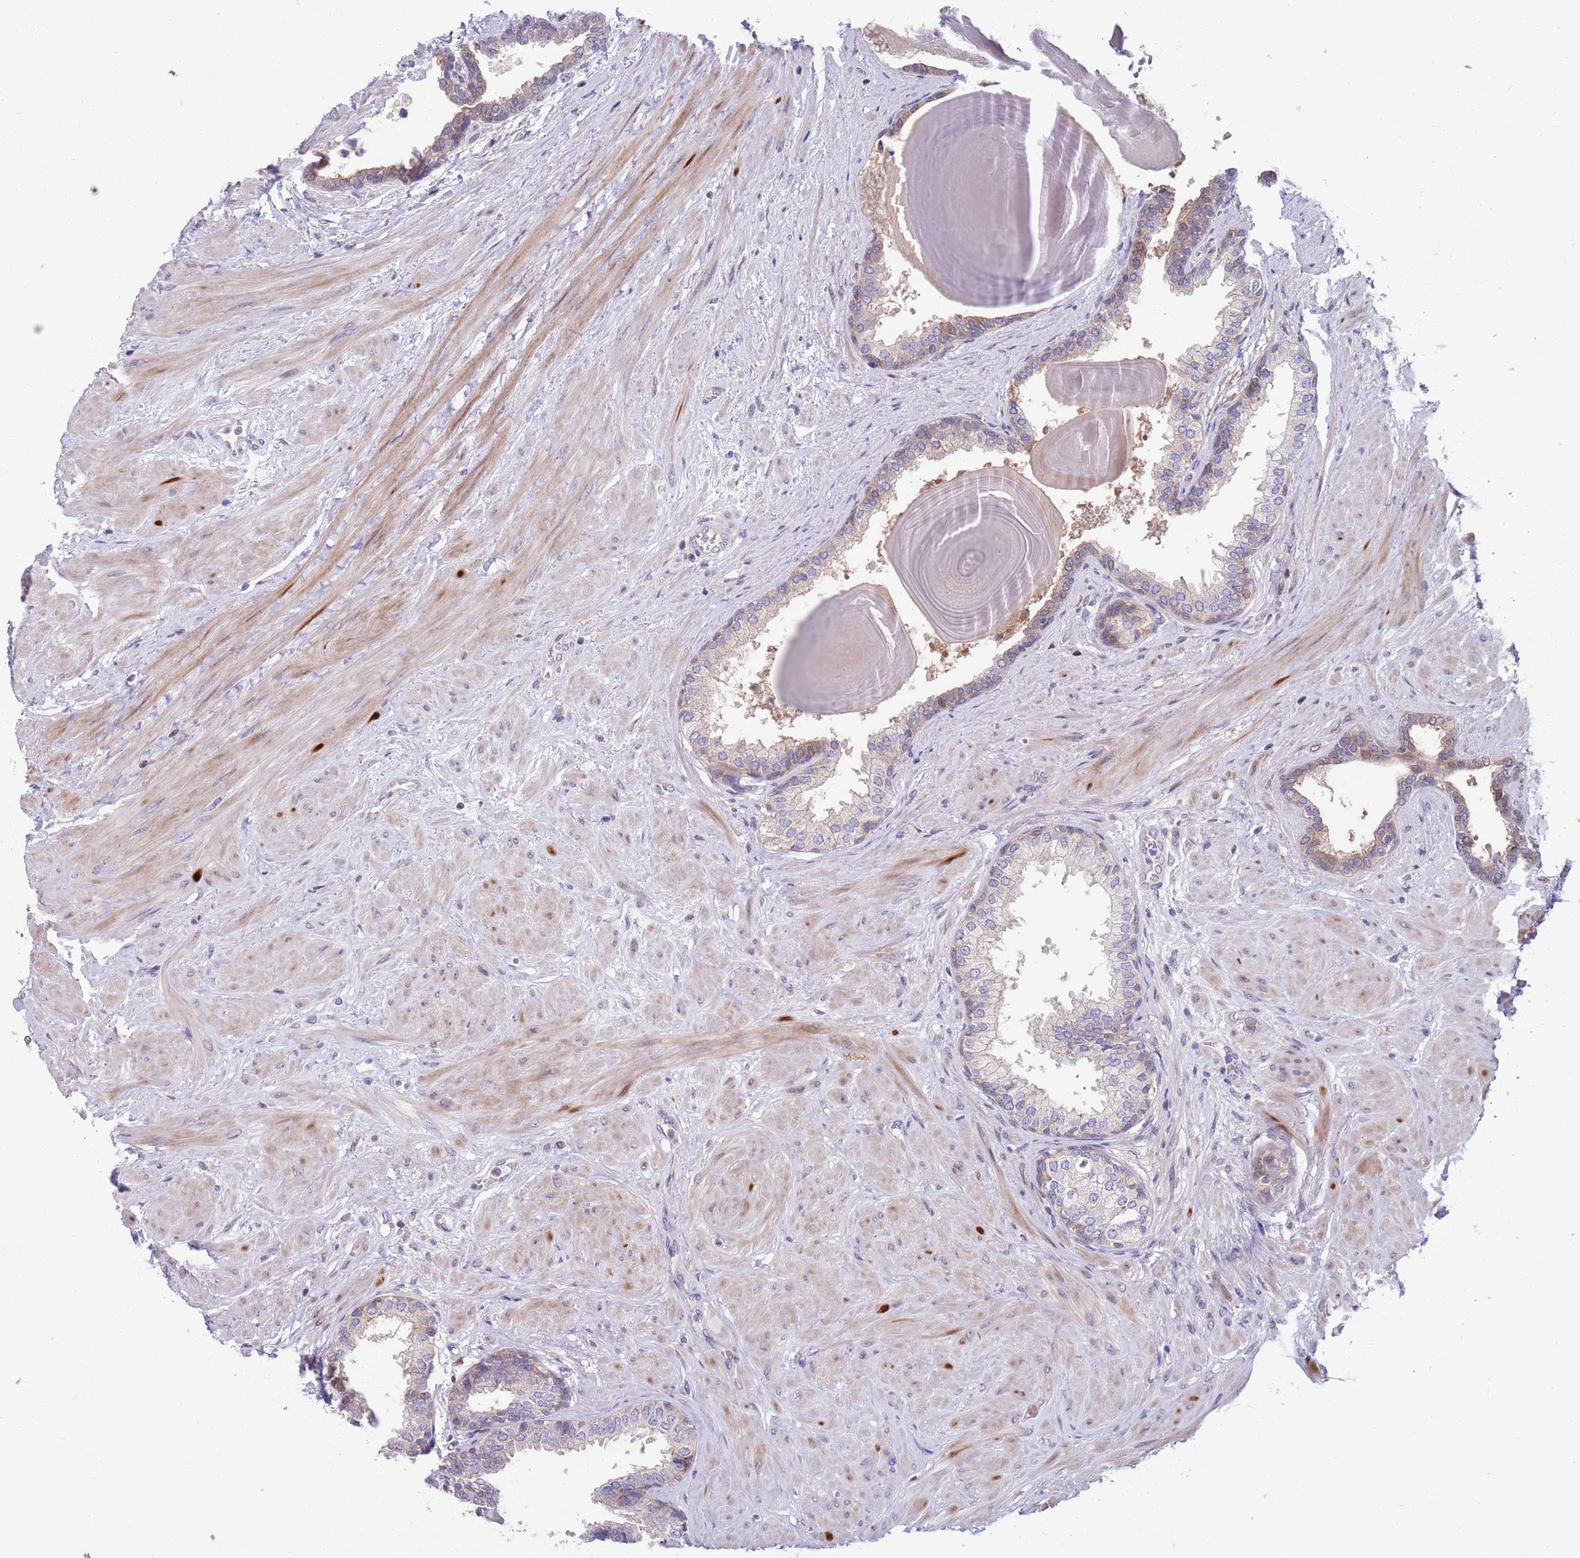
{"staining": {"intensity": "moderate", "quantity": "<25%", "location": "cytoplasmic/membranous"}, "tissue": "prostate", "cell_type": "Glandular cells", "image_type": "normal", "snomed": [{"axis": "morphology", "description": "Normal tissue, NOS"}, {"axis": "topography", "description": "Prostate"}], "caption": "This micrograph demonstrates immunohistochemistry staining of unremarkable human prostate, with low moderate cytoplasmic/membranous positivity in about <25% of glandular cells.", "gene": "KLHL29", "patient": {"sex": "male", "age": 48}}